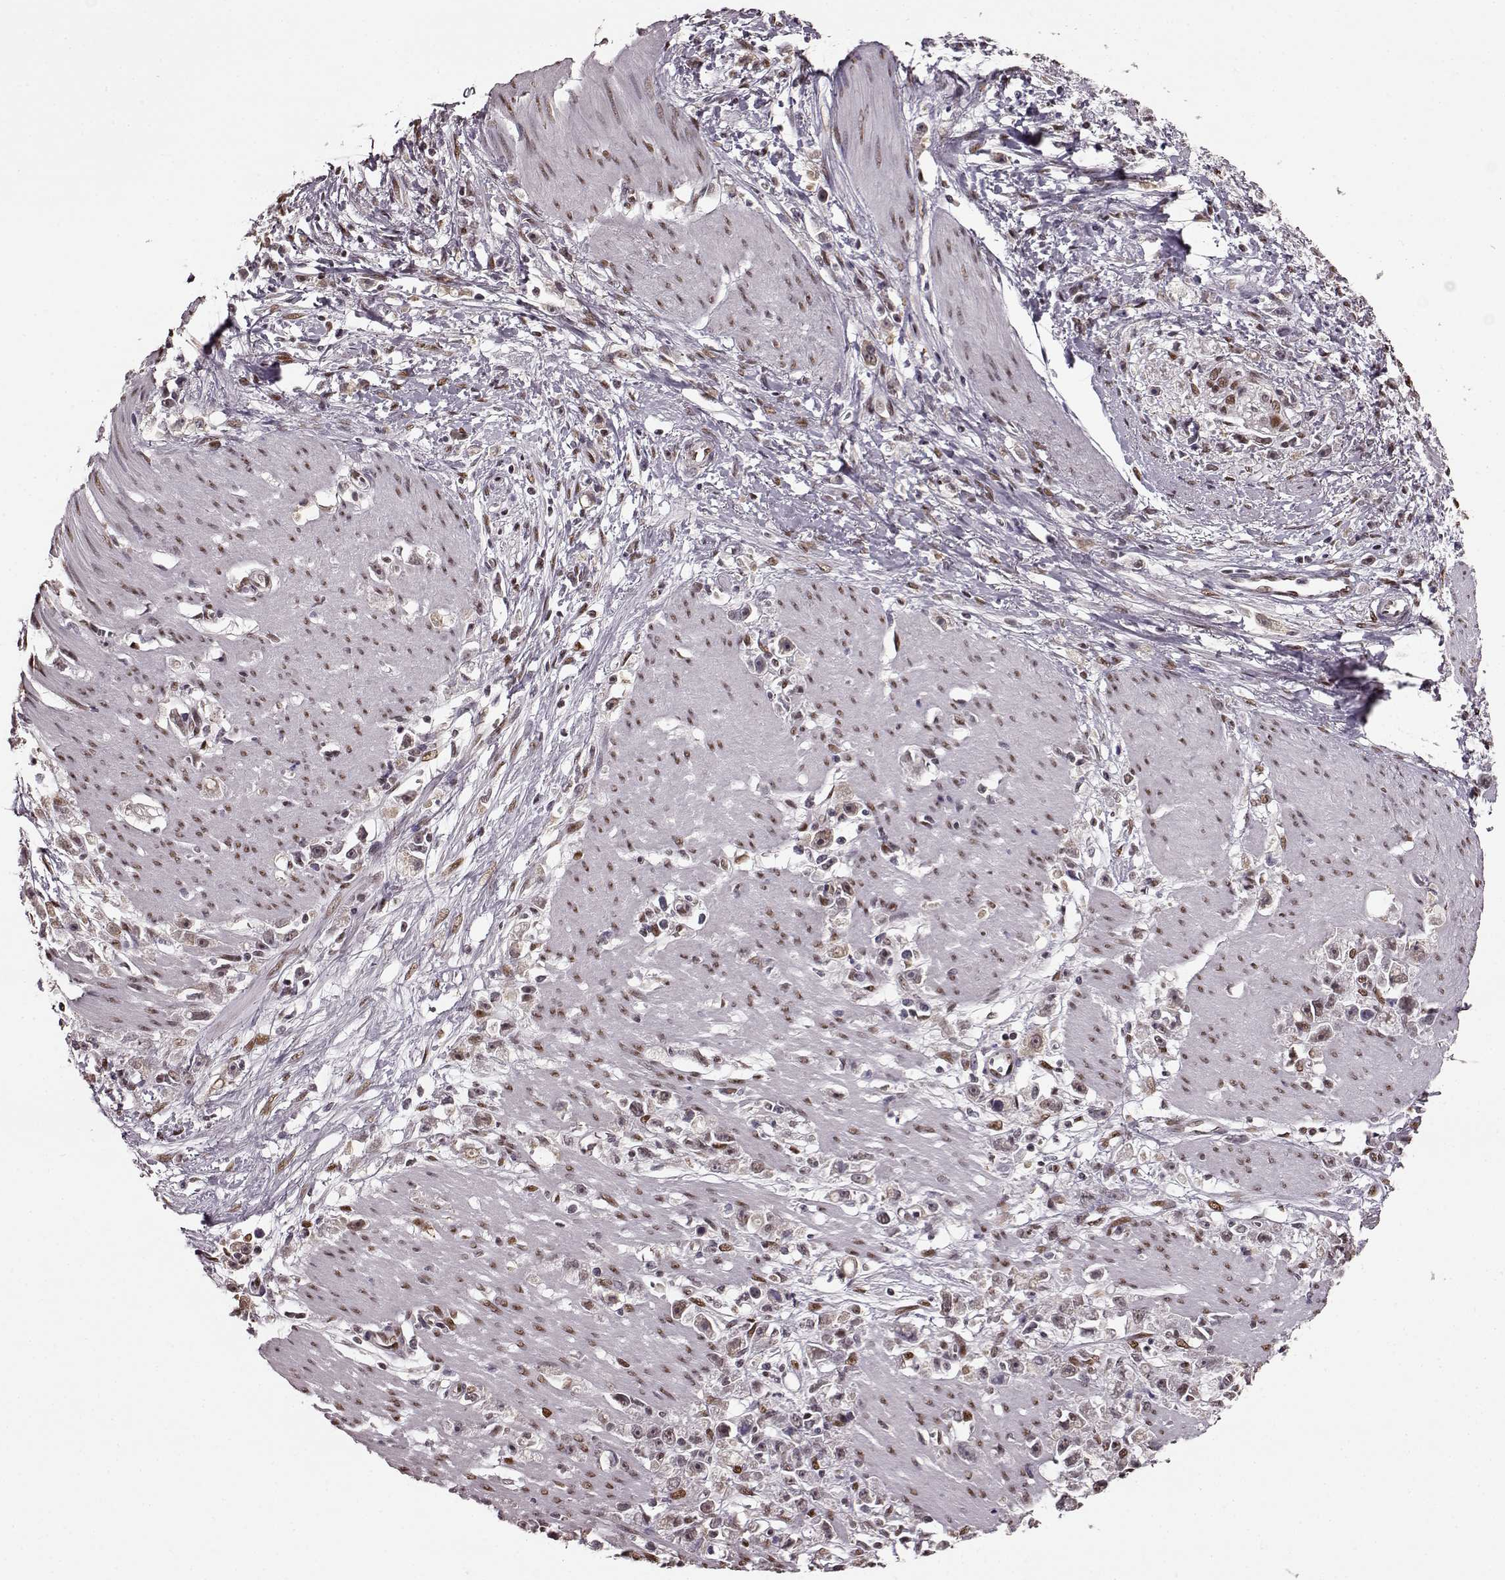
{"staining": {"intensity": "weak", "quantity": ">75%", "location": "cytoplasmic/membranous"}, "tissue": "stomach cancer", "cell_type": "Tumor cells", "image_type": "cancer", "snomed": [{"axis": "morphology", "description": "Adenocarcinoma, NOS"}, {"axis": "topography", "description": "Stomach"}], "caption": "Stomach cancer (adenocarcinoma) stained with a protein marker demonstrates weak staining in tumor cells.", "gene": "FTO", "patient": {"sex": "female", "age": 59}}